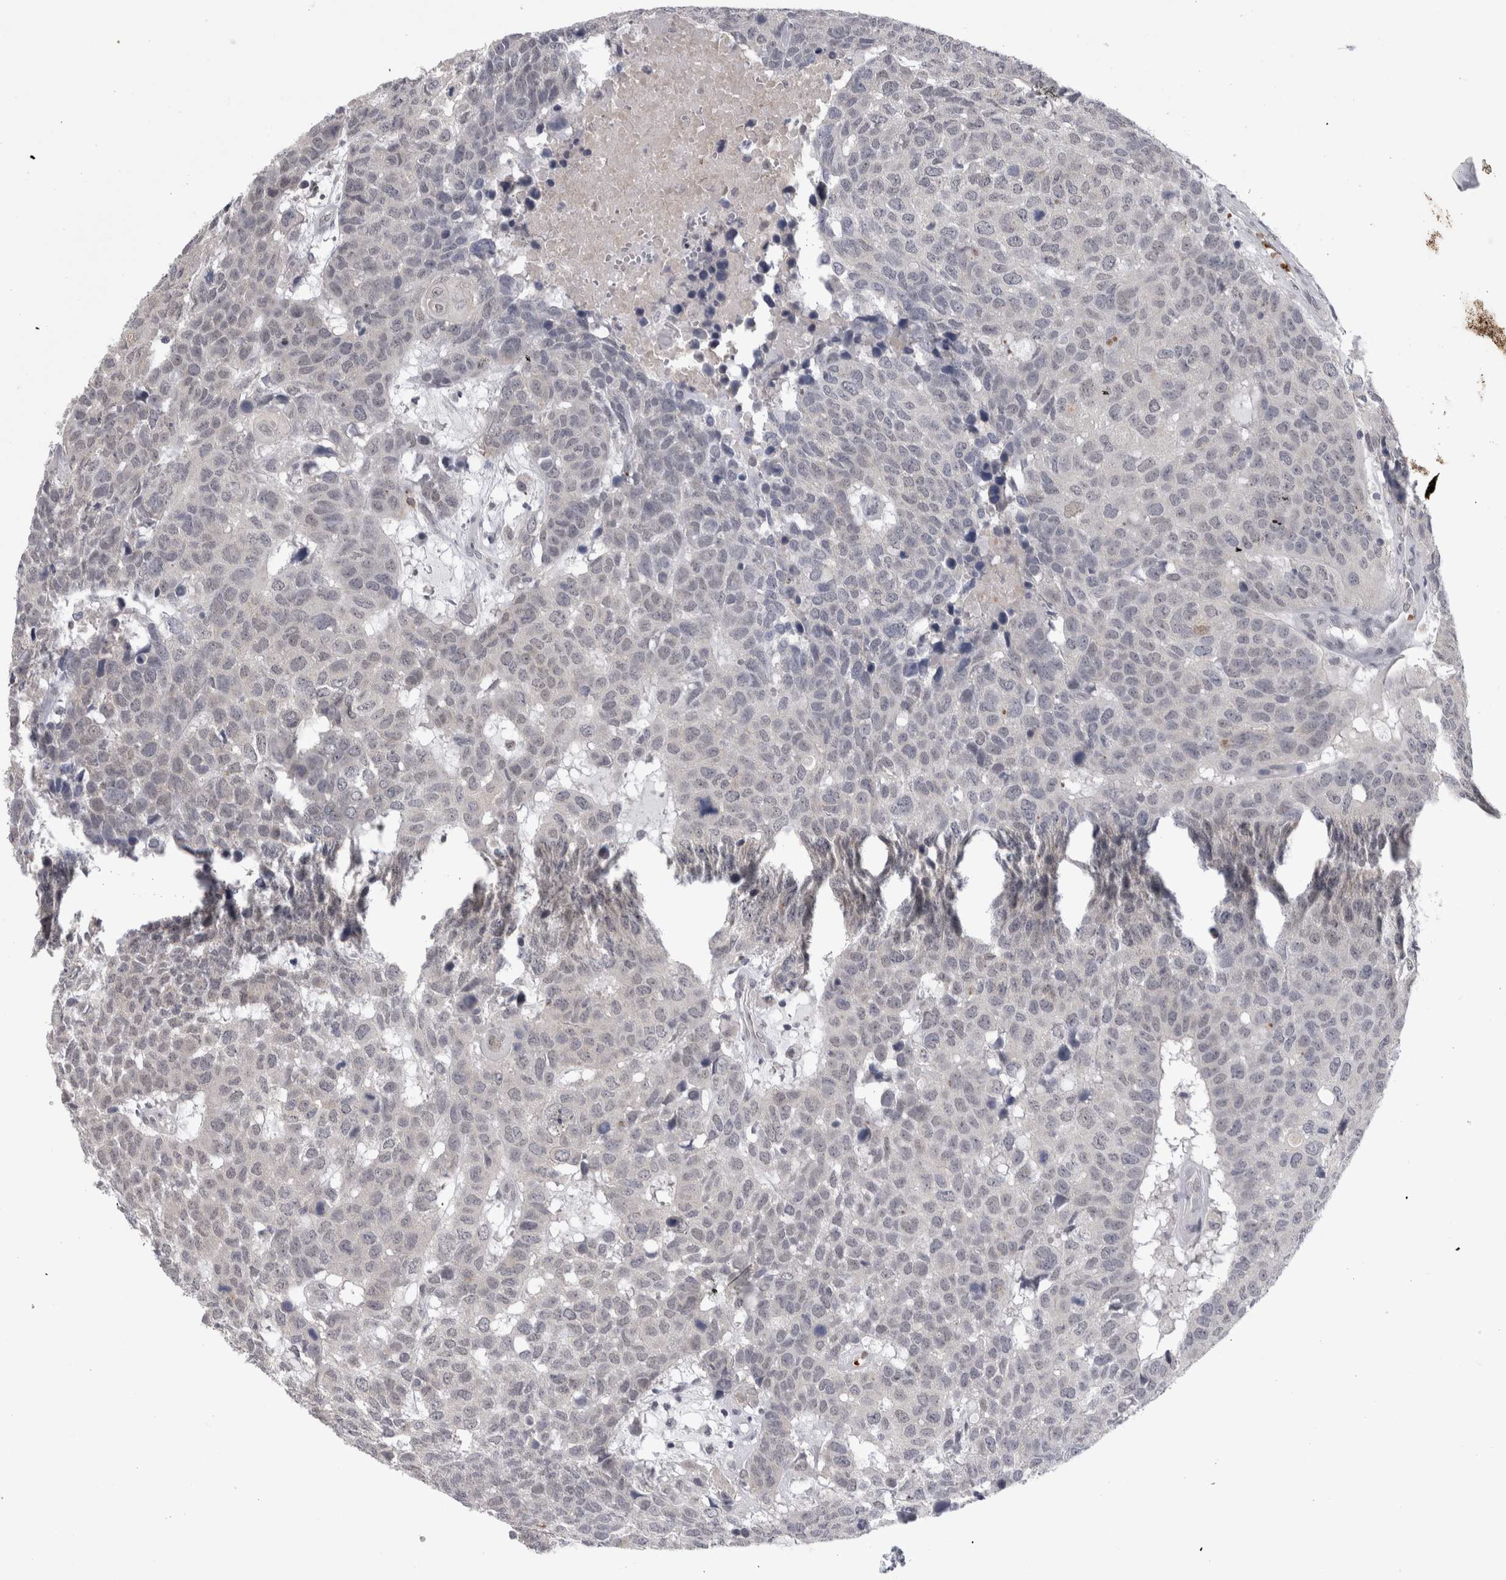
{"staining": {"intensity": "negative", "quantity": "none", "location": "none"}, "tissue": "head and neck cancer", "cell_type": "Tumor cells", "image_type": "cancer", "snomed": [{"axis": "morphology", "description": "Squamous cell carcinoma, NOS"}, {"axis": "topography", "description": "Head-Neck"}], "caption": "Tumor cells show no significant protein staining in head and neck squamous cell carcinoma. (Brightfield microscopy of DAB (3,3'-diaminobenzidine) immunohistochemistry at high magnification).", "gene": "PEBP4", "patient": {"sex": "male", "age": 66}}